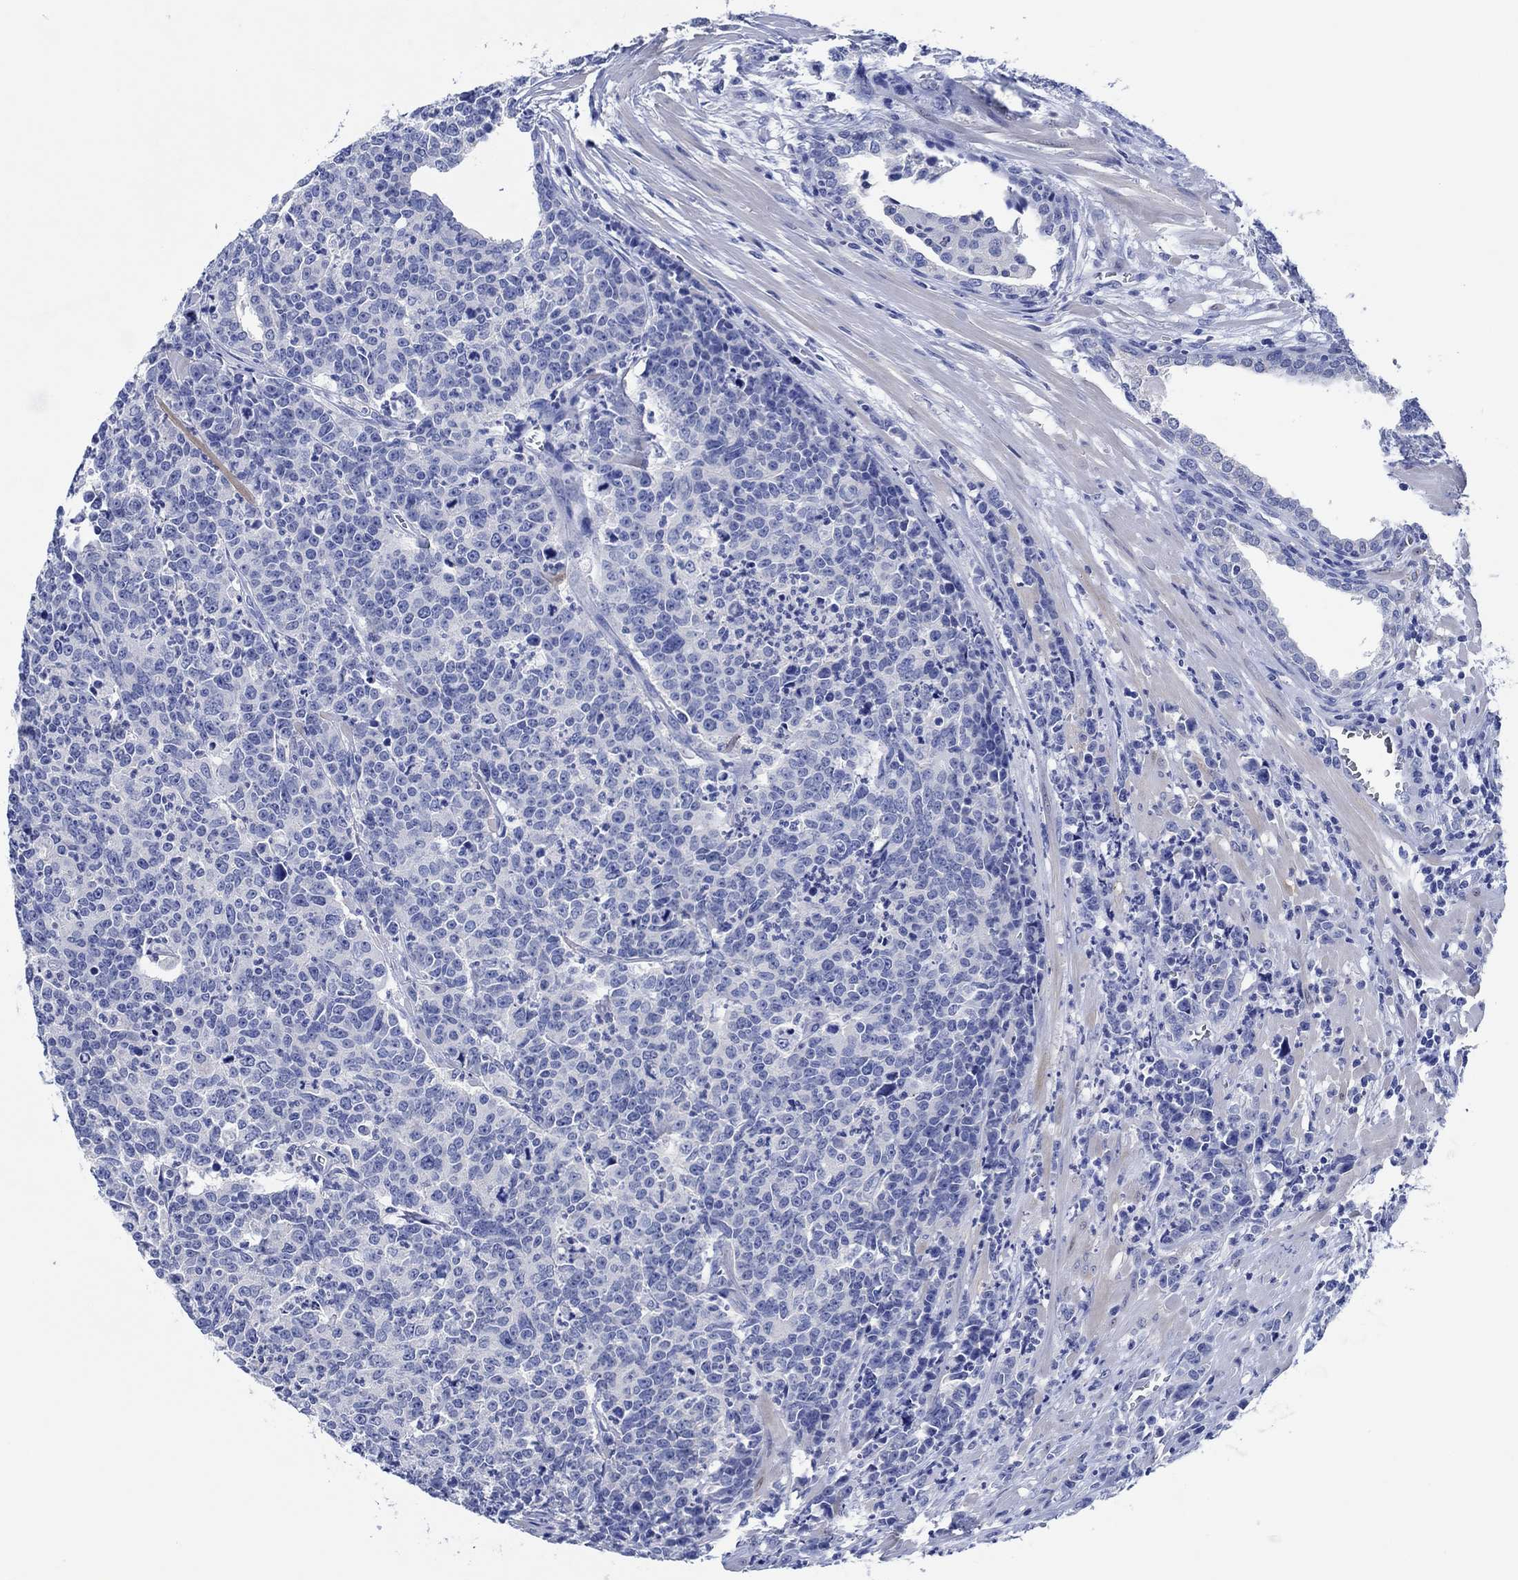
{"staining": {"intensity": "negative", "quantity": "none", "location": "none"}, "tissue": "prostate cancer", "cell_type": "Tumor cells", "image_type": "cancer", "snomed": [{"axis": "morphology", "description": "Adenocarcinoma, NOS"}, {"axis": "topography", "description": "Prostate"}], "caption": "Prostate cancer stained for a protein using IHC exhibits no positivity tumor cells.", "gene": "CPNE6", "patient": {"sex": "male", "age": 67}}